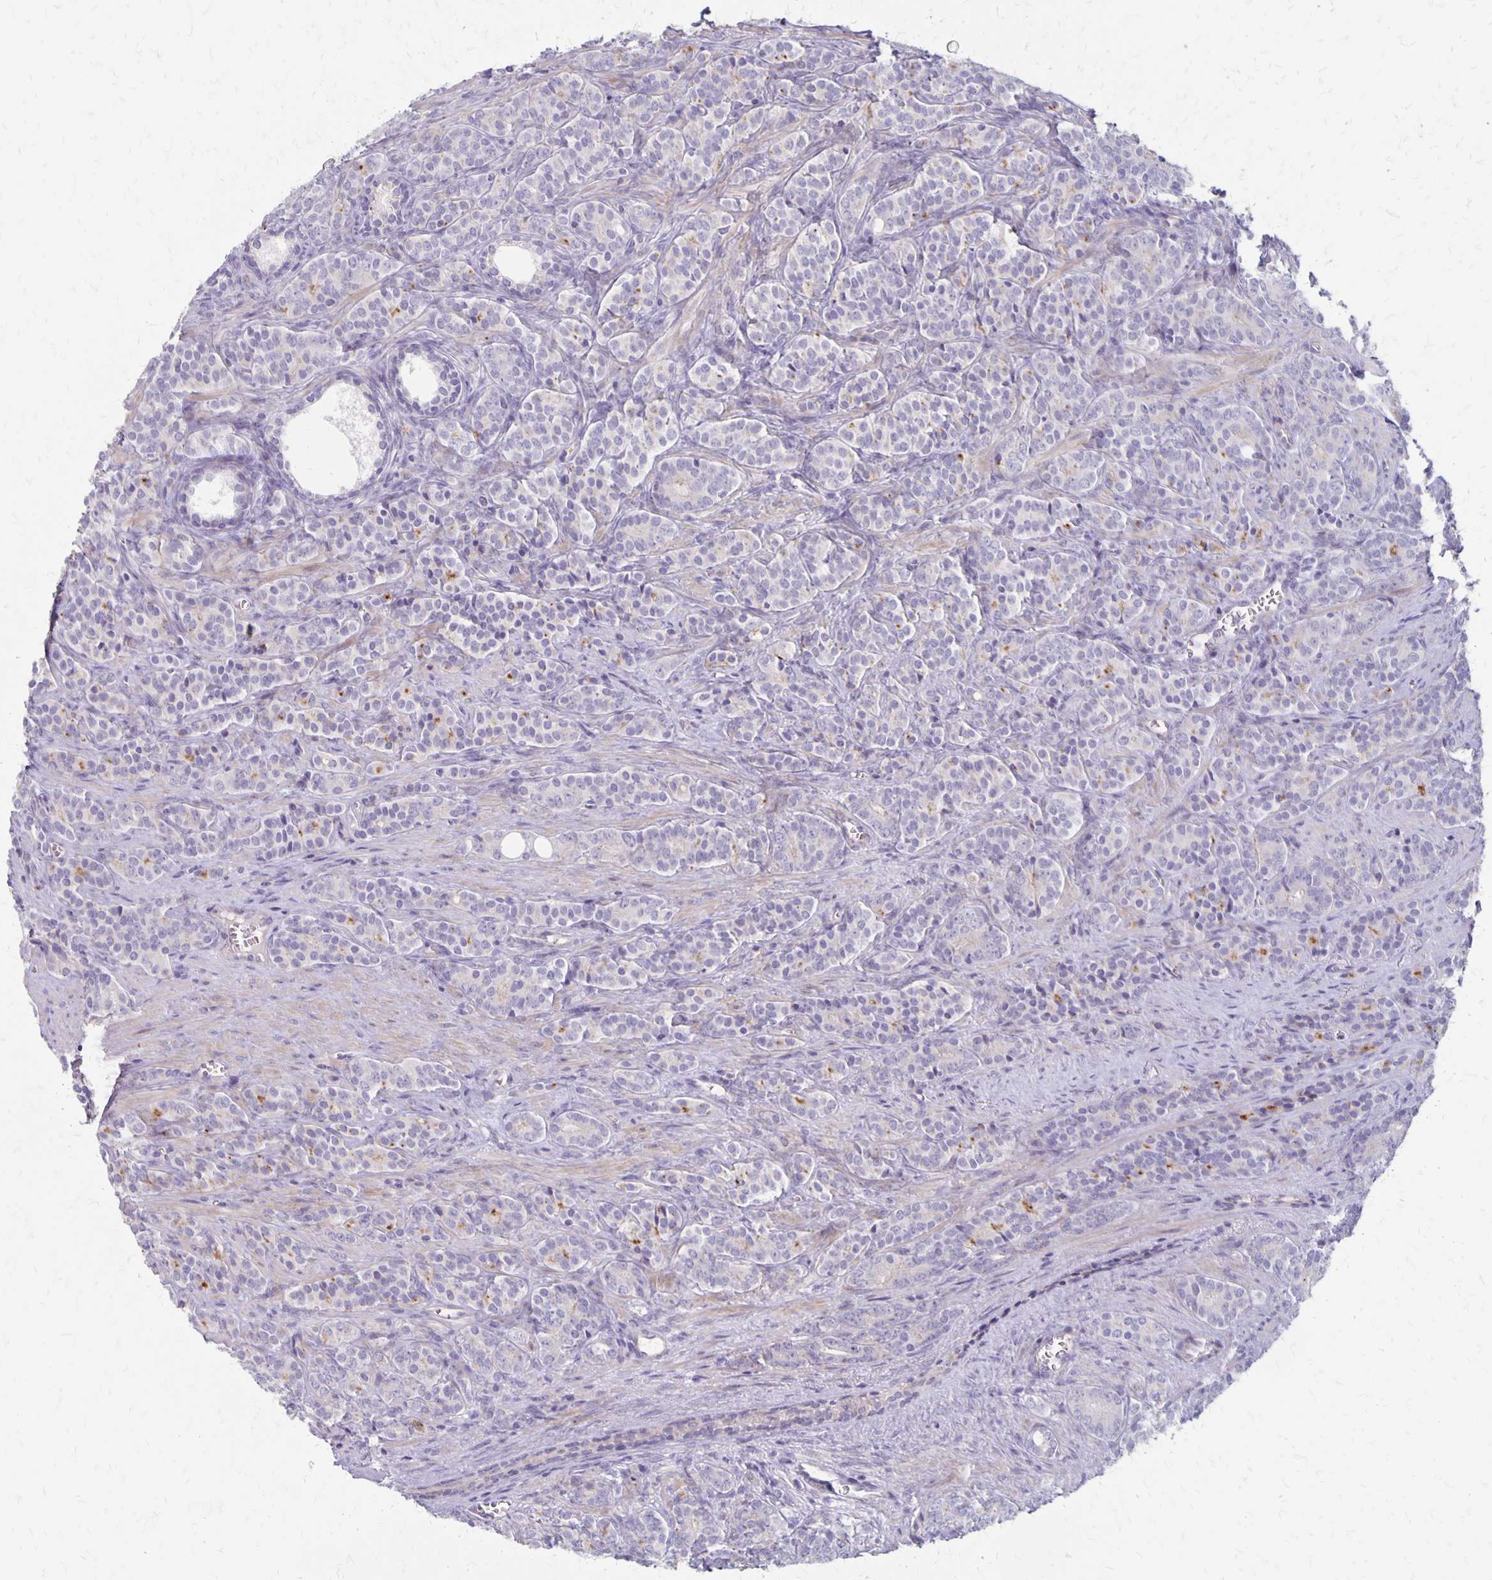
{"staining": {"intensity": "moderate", "quantity": "<25%", "location": "cytoplasmic/membranous"}, "tissue": "prostate cancer", "cell_type": "Tumor cells", "image_type": "cancer", "snomed": [{"axis": "morphology", "description": "Adenocarcinoma, High grade"}, {"axis": "topography", "description": "Prostate"}], "caption": "Prostate cancer stained with IHC reveals moderate cytoplasmic/membranous positivity in about <25% of tumor cells.", "gene": "HOMER1", "patient": {"sex": "male", "age": 84}}